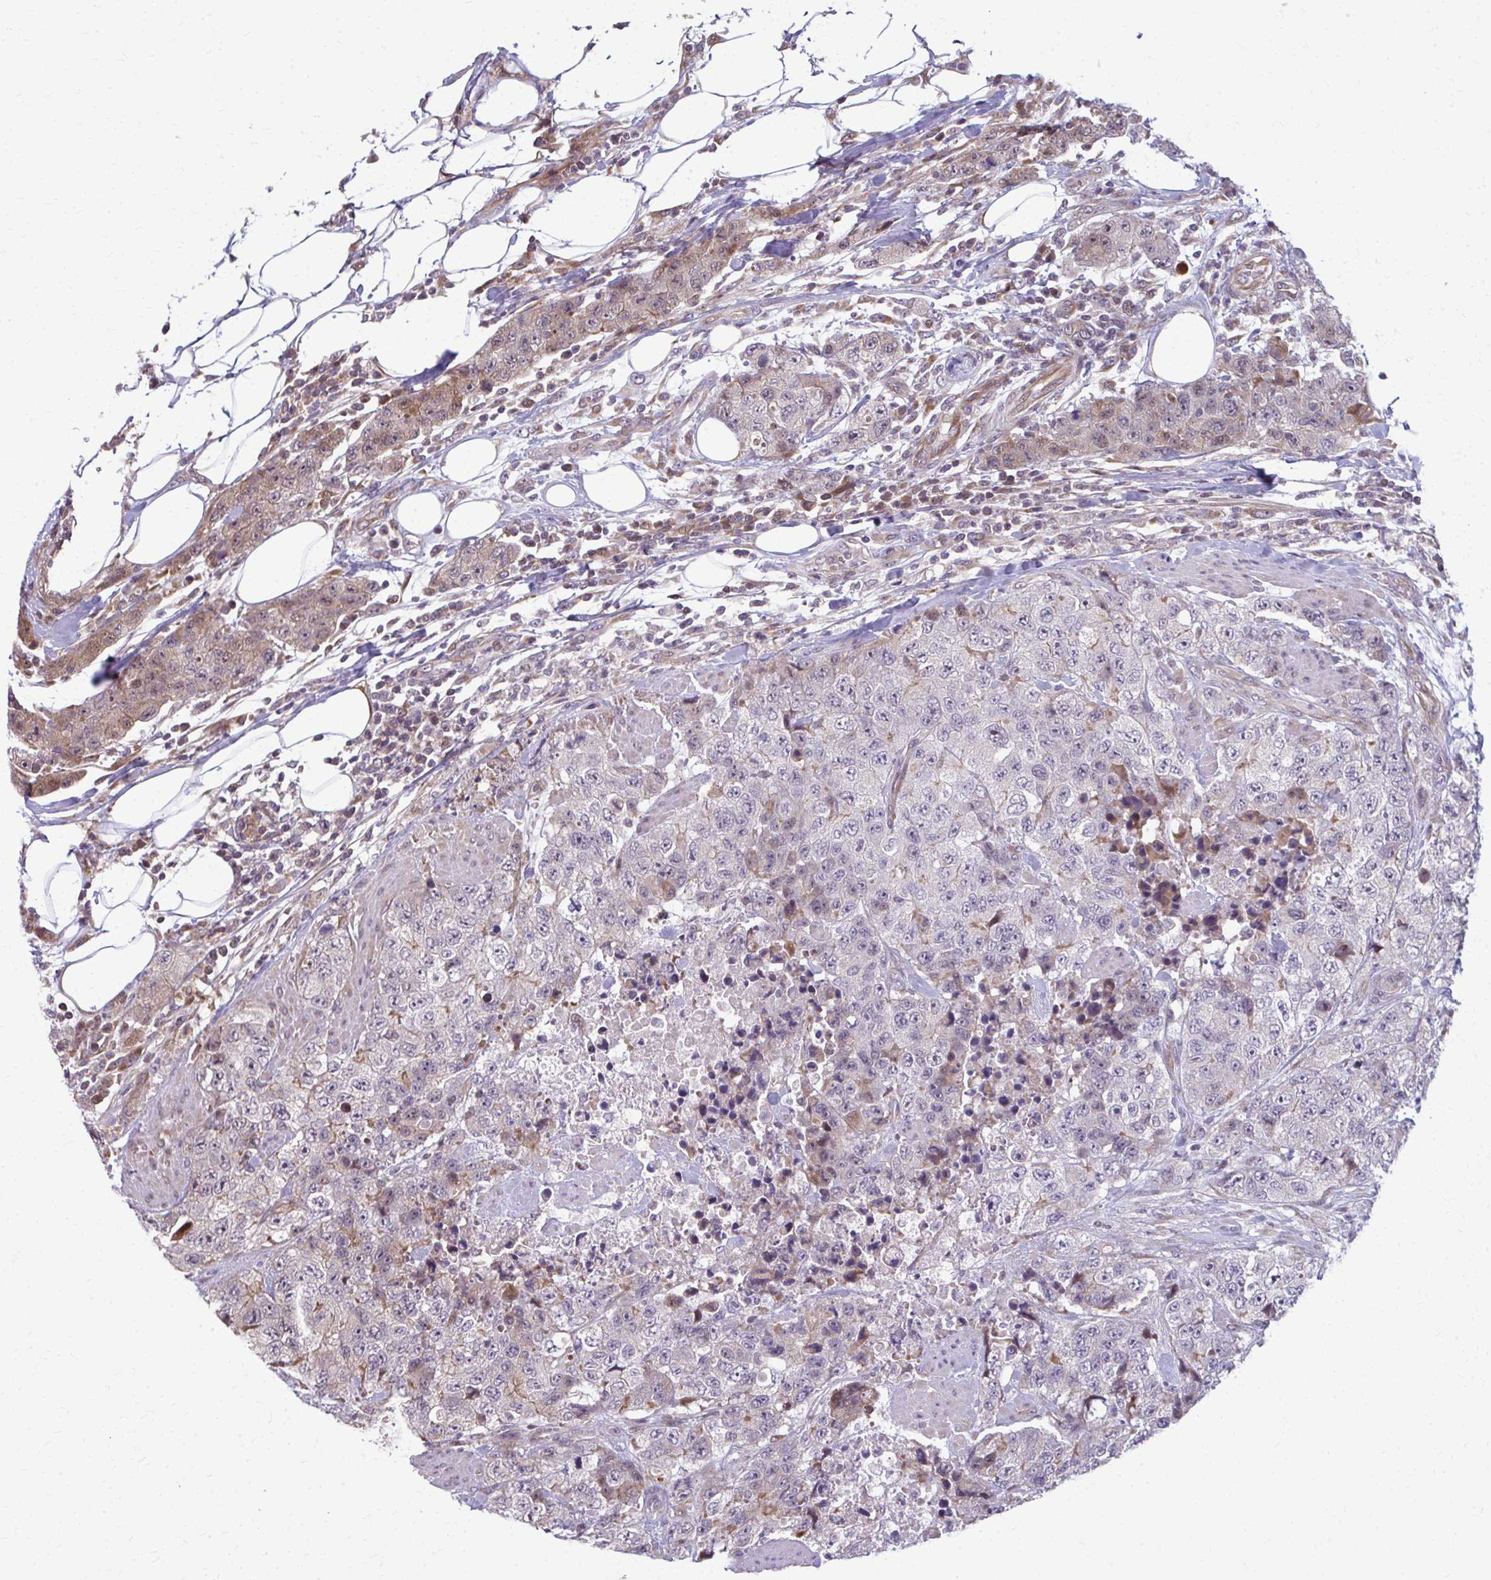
{"staining": {"intensity": "moderate", "quantity": "<25%", "location": "cytoplasmic/membranous,nuclear"}, "tissue": "urothelial cancer", "cell_type": "Tumor cells", "image_type": "cancer", "snomed": [{"axis": "morphology", "description": "Urothelial carcinoma, High grade"}, {"axis": "topography", "description": "Urinary bladder"}], "caption": "Approximately <25% of tumor cells in human urothelial cancer show moderate cytoplasmic/membranous and nuclear protein positivity as visualized by brown immunohistochemical staining.", "gene": "MAF1", "patient": {"sex": "female", "age": 78}}